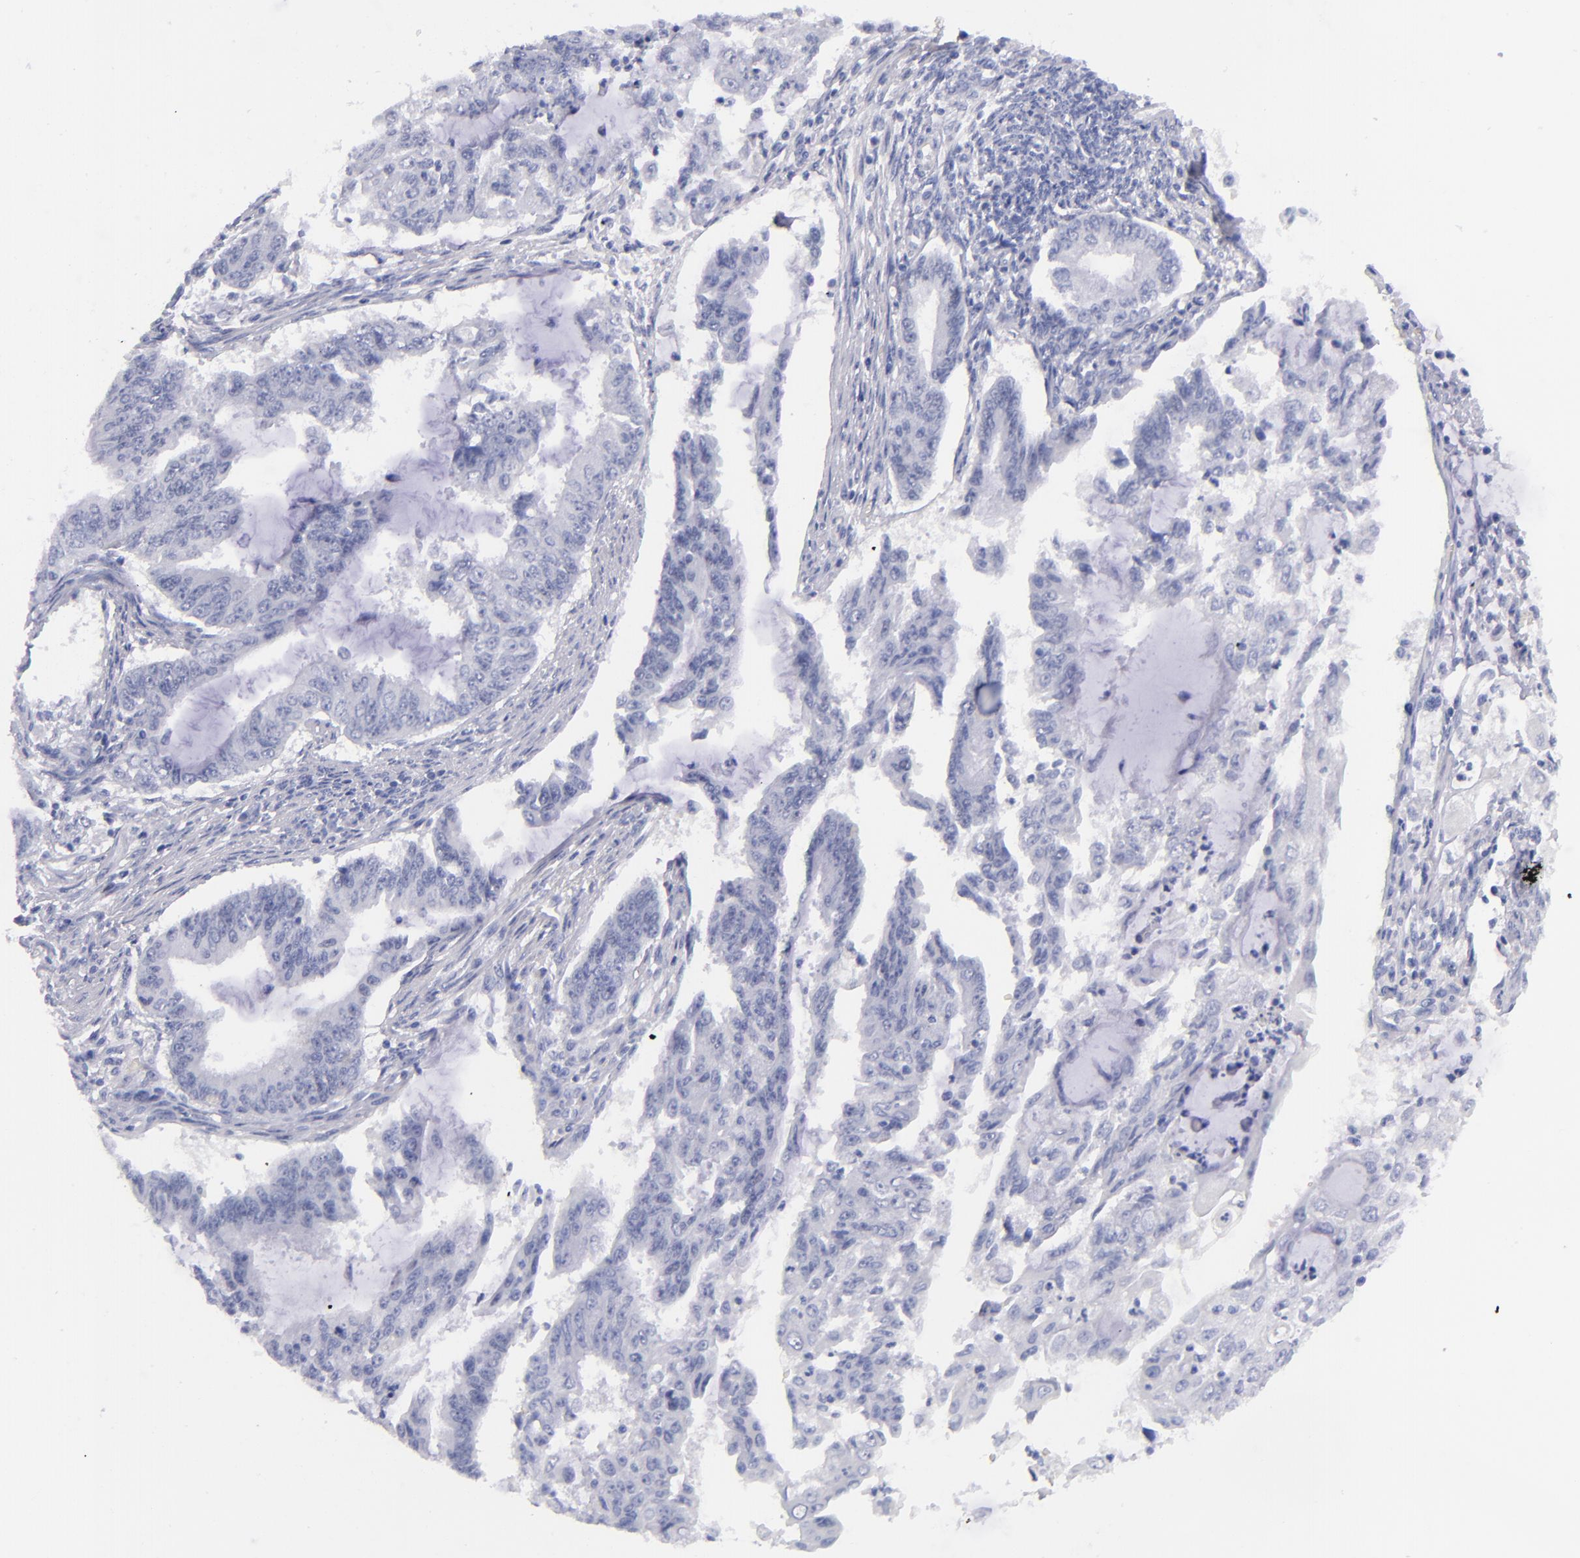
{"staining": {"intensity": "negative", "quantity": "none", "location": "none"}, "tissue": "endometrial cancer", "cell_type": "Tumor cells", "image_type": "cancer", "snomed": [{"axis": "morphology", "description": "Adenocarcinoma, NOS"}, {"axis": "topography", "description": "Endometrium"}], "caption": "IHC histopathology image of human adenocarcinoma (endometrial) stained for a protein (brown), which exhibits no positivity in tumor cells.", "gene": "MCM7", "patient": {"sex": "female", "age": 75}}